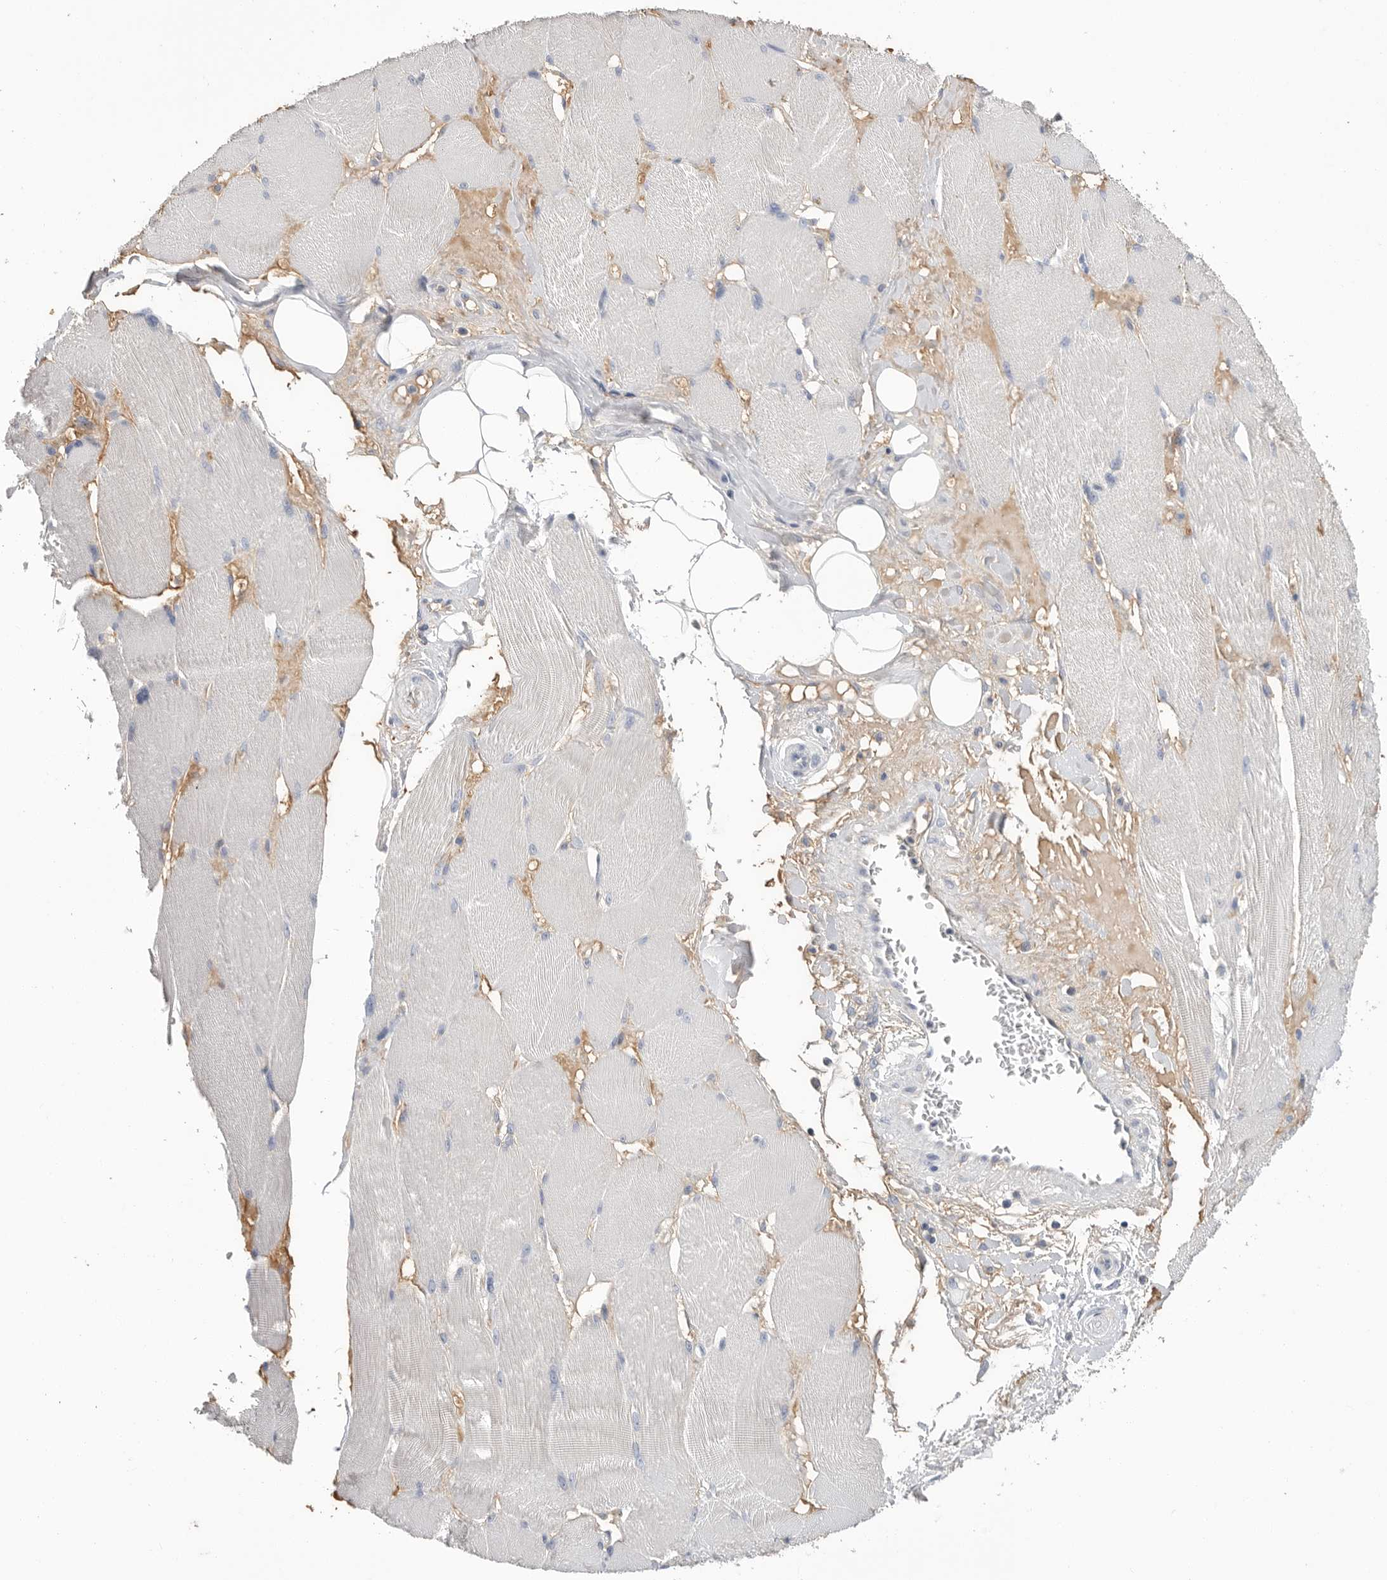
{"staining": {"intensity": "negative", "quantity": "none", "location": "none"}, "tissue": "skeletal muscle", "cell_type": "Myocytes", "image_type": "normal", "snomed": [{"axis": "morphology", "description": "Normal tissue, NOS"}, {"axis": "topography", "description": "Skin"}, {"axis": "topography", "description": "Skeletal muscle"}], "caption": "Immunohistochemical staining of benign skeletal muscle exhibits no significant positivity in myocytes.", "gene": "APOA2", "patient": {"sex": "male", "age": 83}}